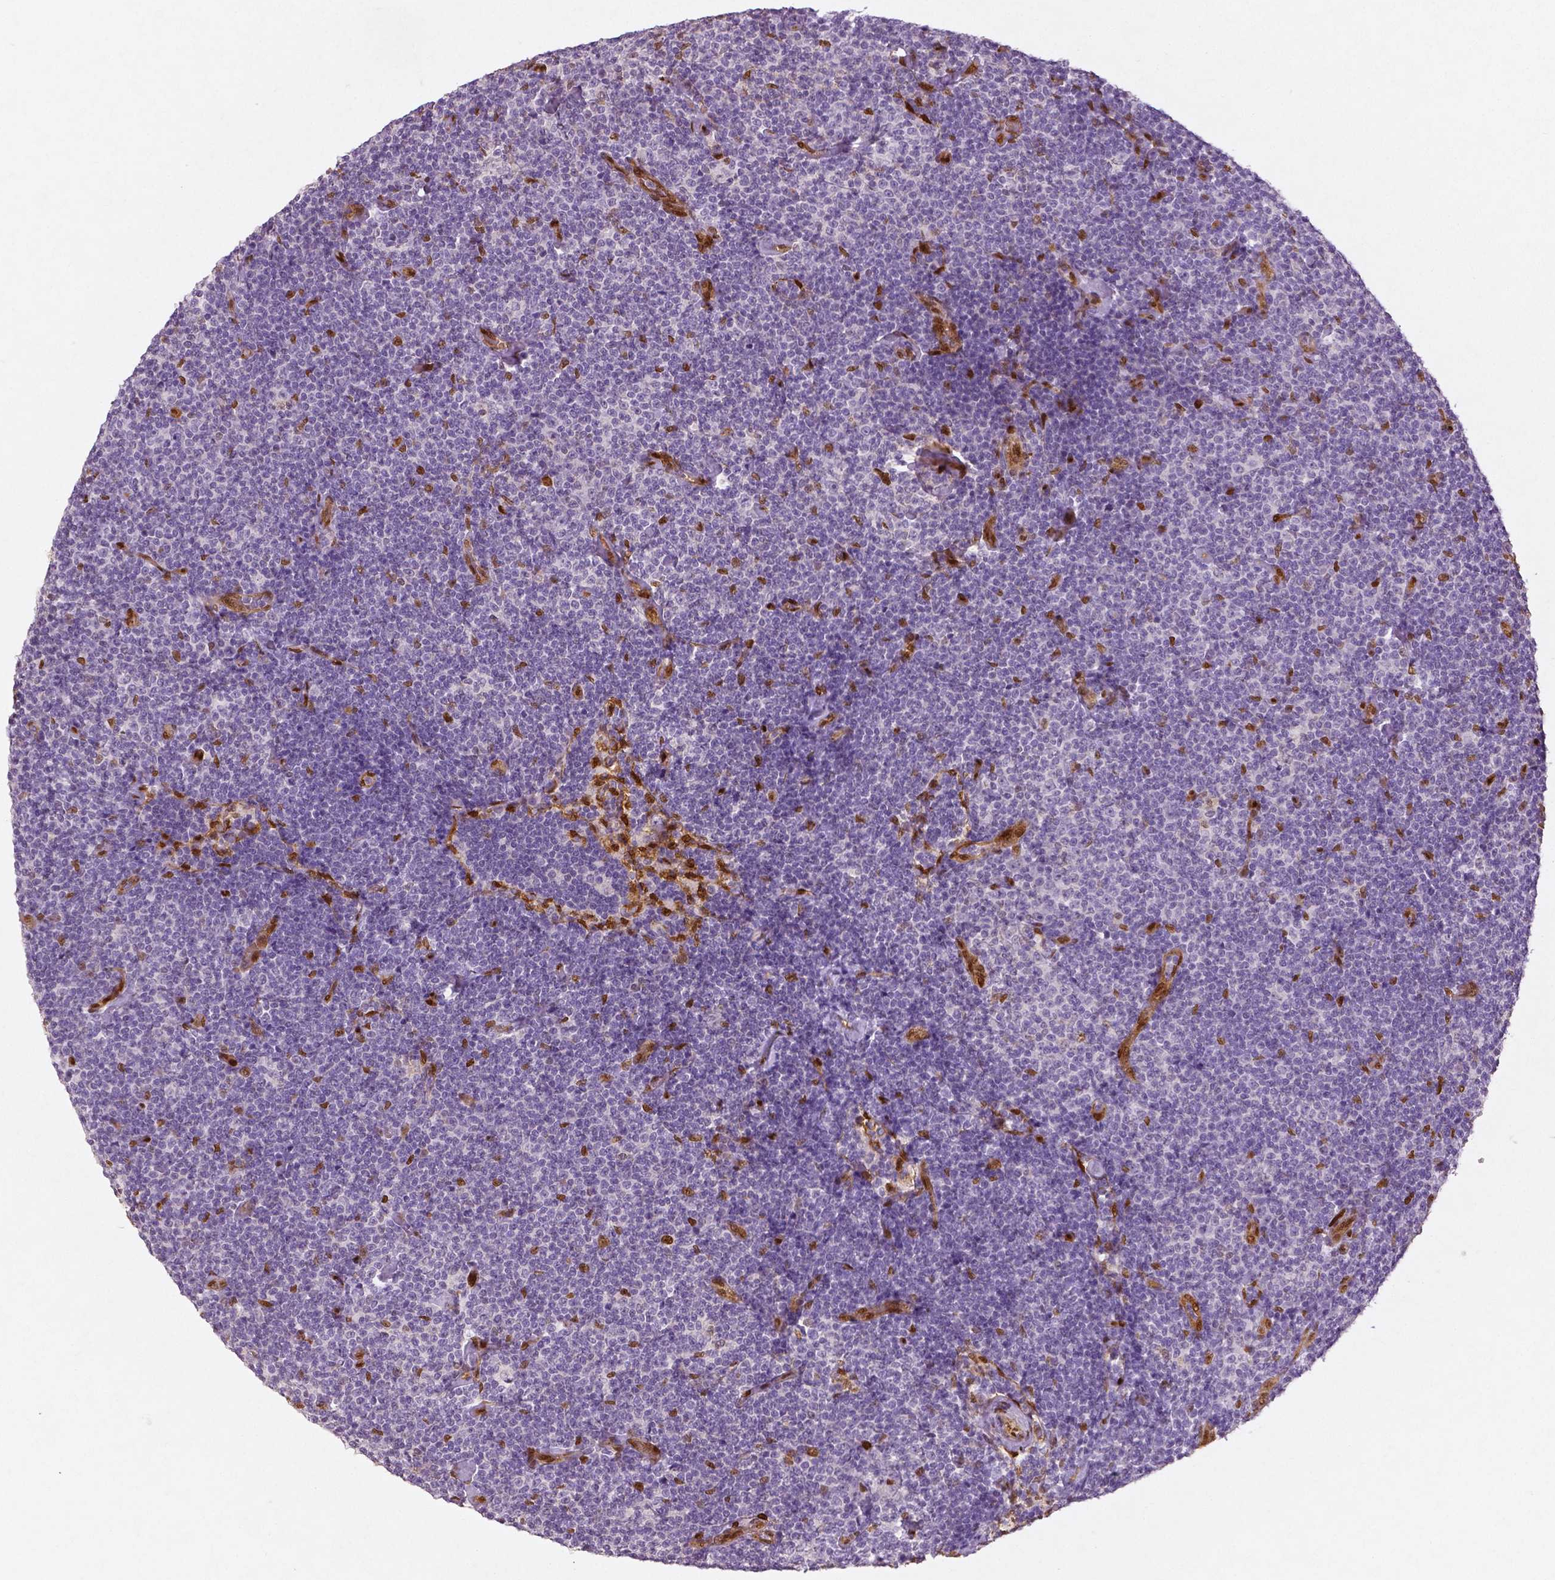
{"staining": {"intensity": "negative", "quantity": "none", "location": "none"}, "tissue": "lymphoma", "cell_type": "Tumor cells", "image_type": "cancer", "snomed": [{"axis": "morphology", "description": "Malignant lymphoma, non-Hodgkin's type, Low grade"}, {"axis": "topography", "description": "Lymph node"}], "caption": "Low-grade malignant lymphoma, non-Hodgkin's type was stained to show a protein in brown. There is no significant positivity in tumor cells.", "gene": "WWTR1", "patient": {"sex": "male", "age": 81}}